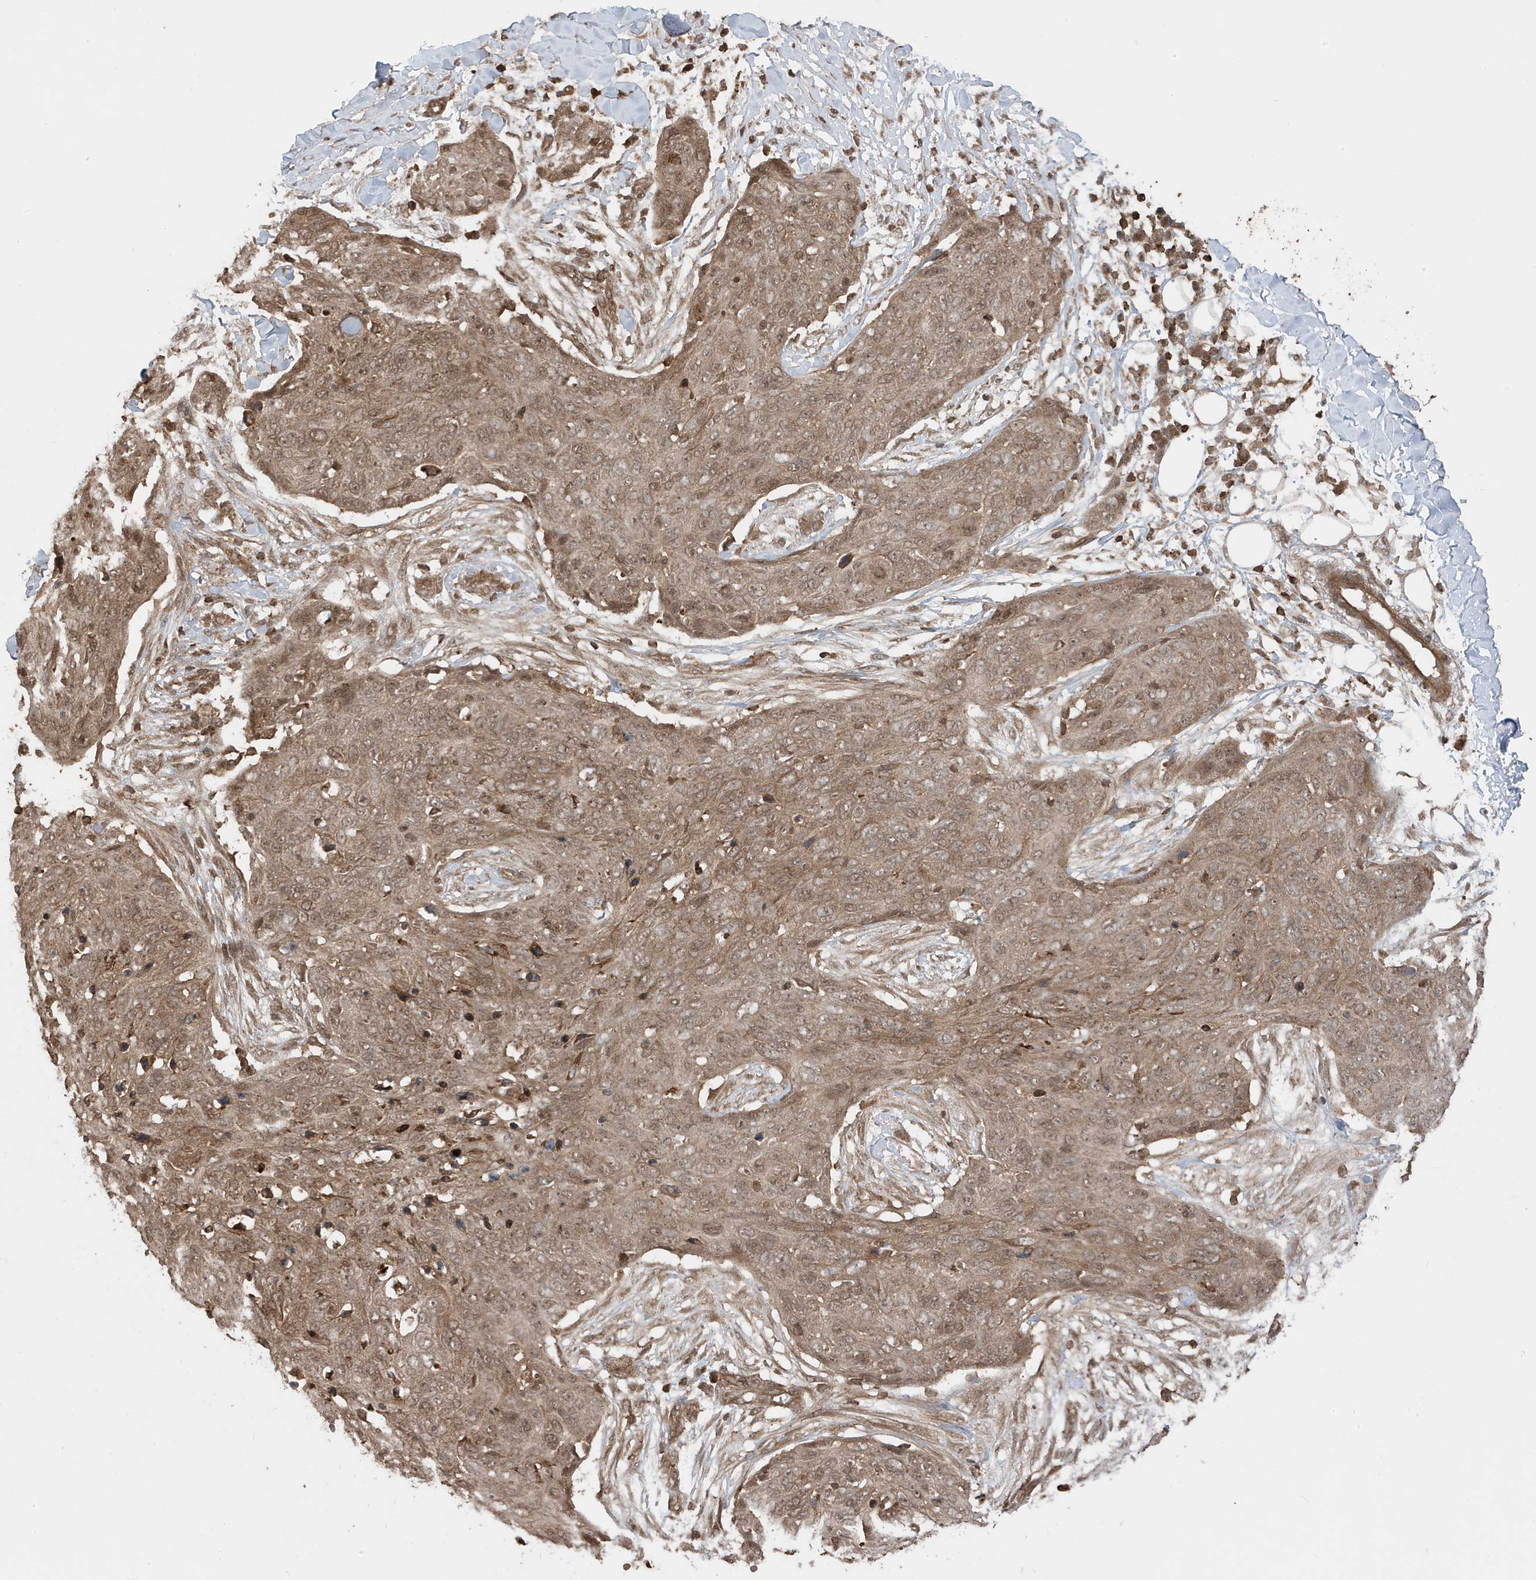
{"staining": {"intensity": "moderate", "quantity": ">75%", "location": "cytoplasmic/membranous,nuclear"}, "tissue": "skin cancer", "cell_type": "Tumor cells", "image_type": "cancer", "snomed": [{"axis": "morphology", "description": "Squamous cell carcinoma in situ, NOS"}, {"axis": "morphology", "description": "Squamous cell carcinoma, NOS"}, {"axis": "topography", "description": "Skin"}], "caption": "Protein expression analysis of human squamous cell carcinoma in situ (skin) reveals moderate cytoplasmic/membranous and nuclear positivity in about >75% of tumor cells.", "gene": "ASAP1", "patient": {"sex": "male", "age": 93}}